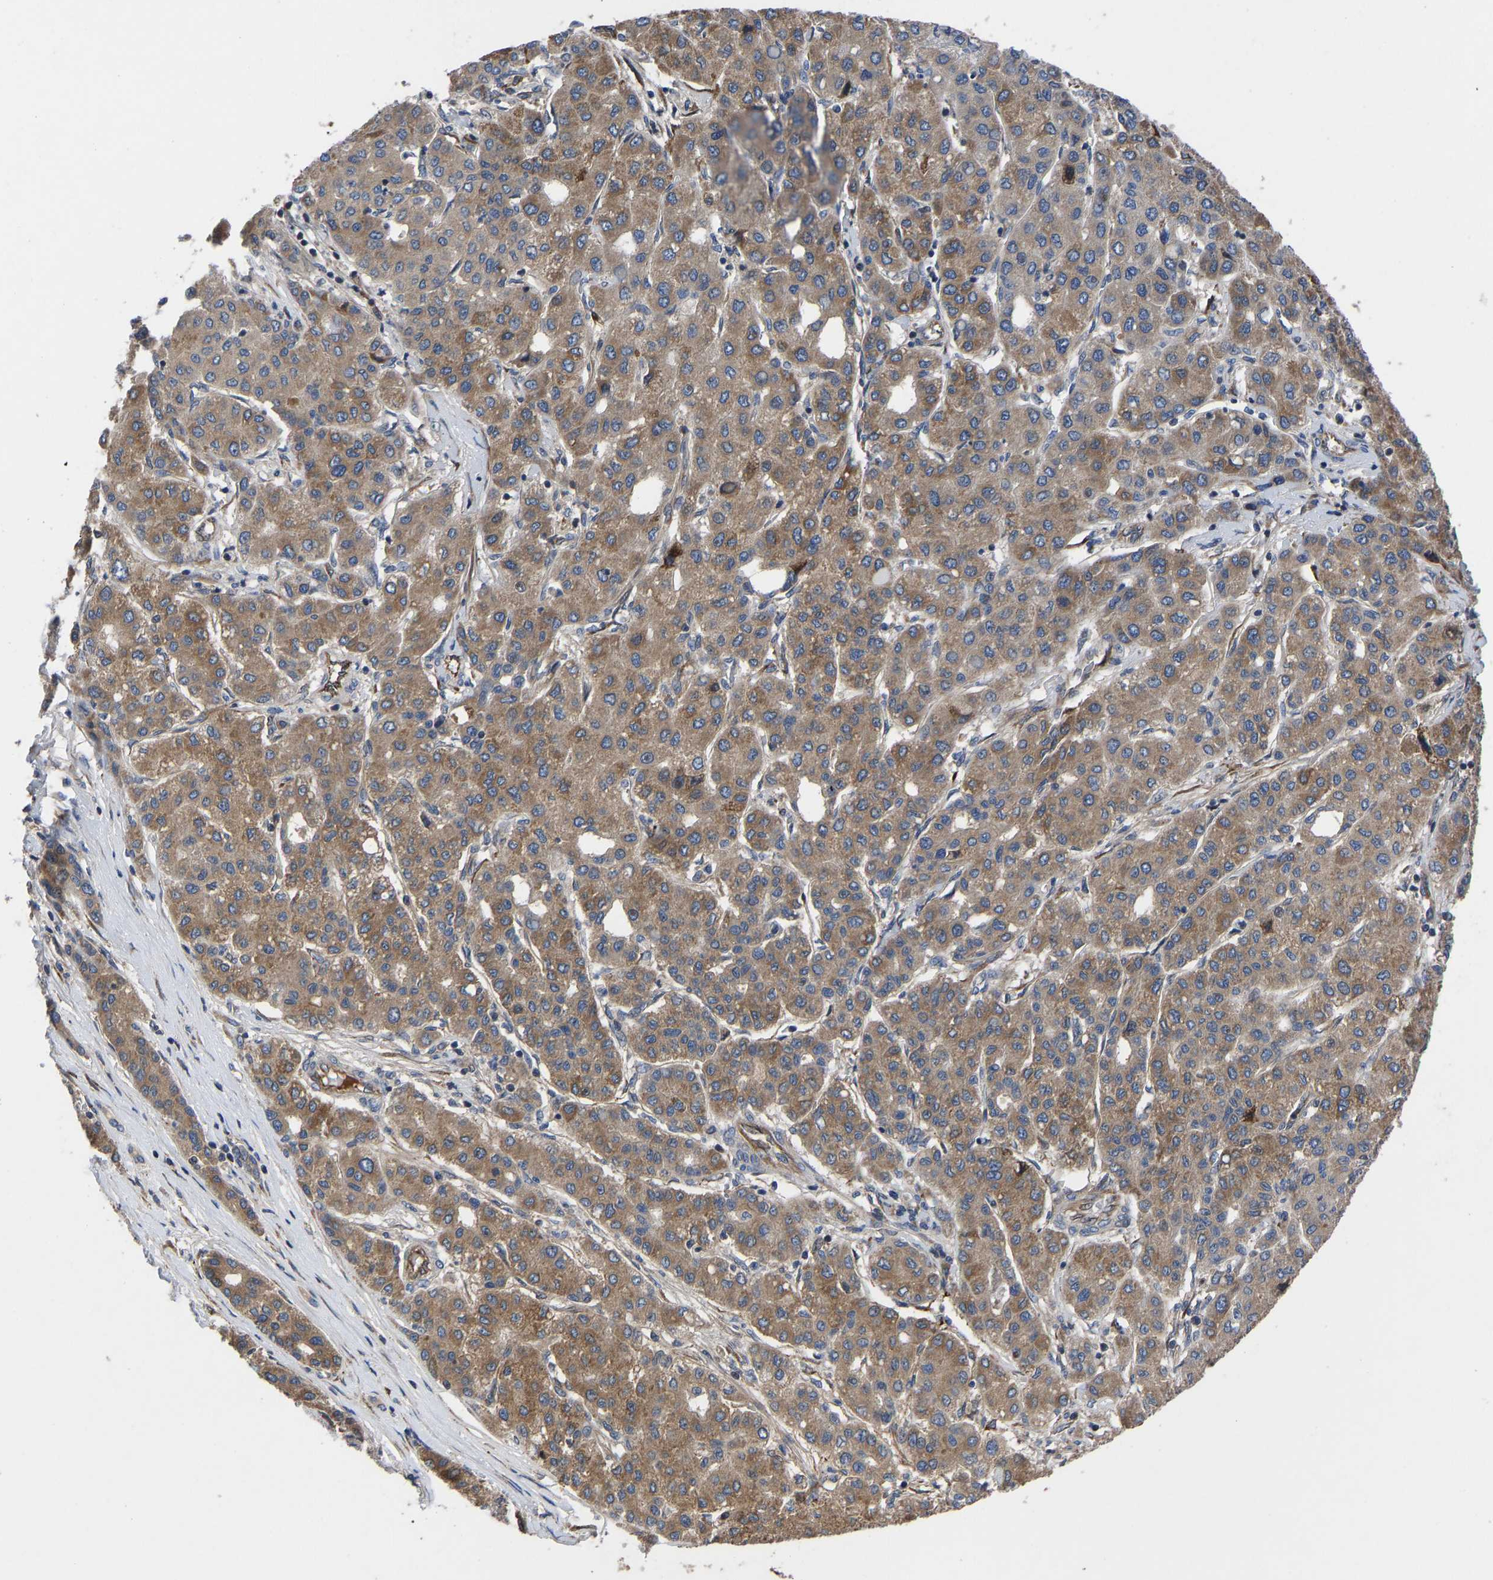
{"staining": {"intensity": "moderate", "quantity": ">75%", "location": "cytoplasmic/membranous"}, "tissue": "liver cancer", "cell_type": "Tumor cells", "image_type": "cancer", "snomed": [{"axis": "morphology", "description": "Carcinoma, Hepatocellular, NOS"}, {"axis": "topography", "description": "Liver"}], "caption": "Protein staining of hepatocellular carcinoma (liver) tissue demonstrates moderate cytoplasmic/membranous staining in about >75% of tumor cells.", "gene": "FRRS1", "patient": {"sex": "male", "age": 65}}